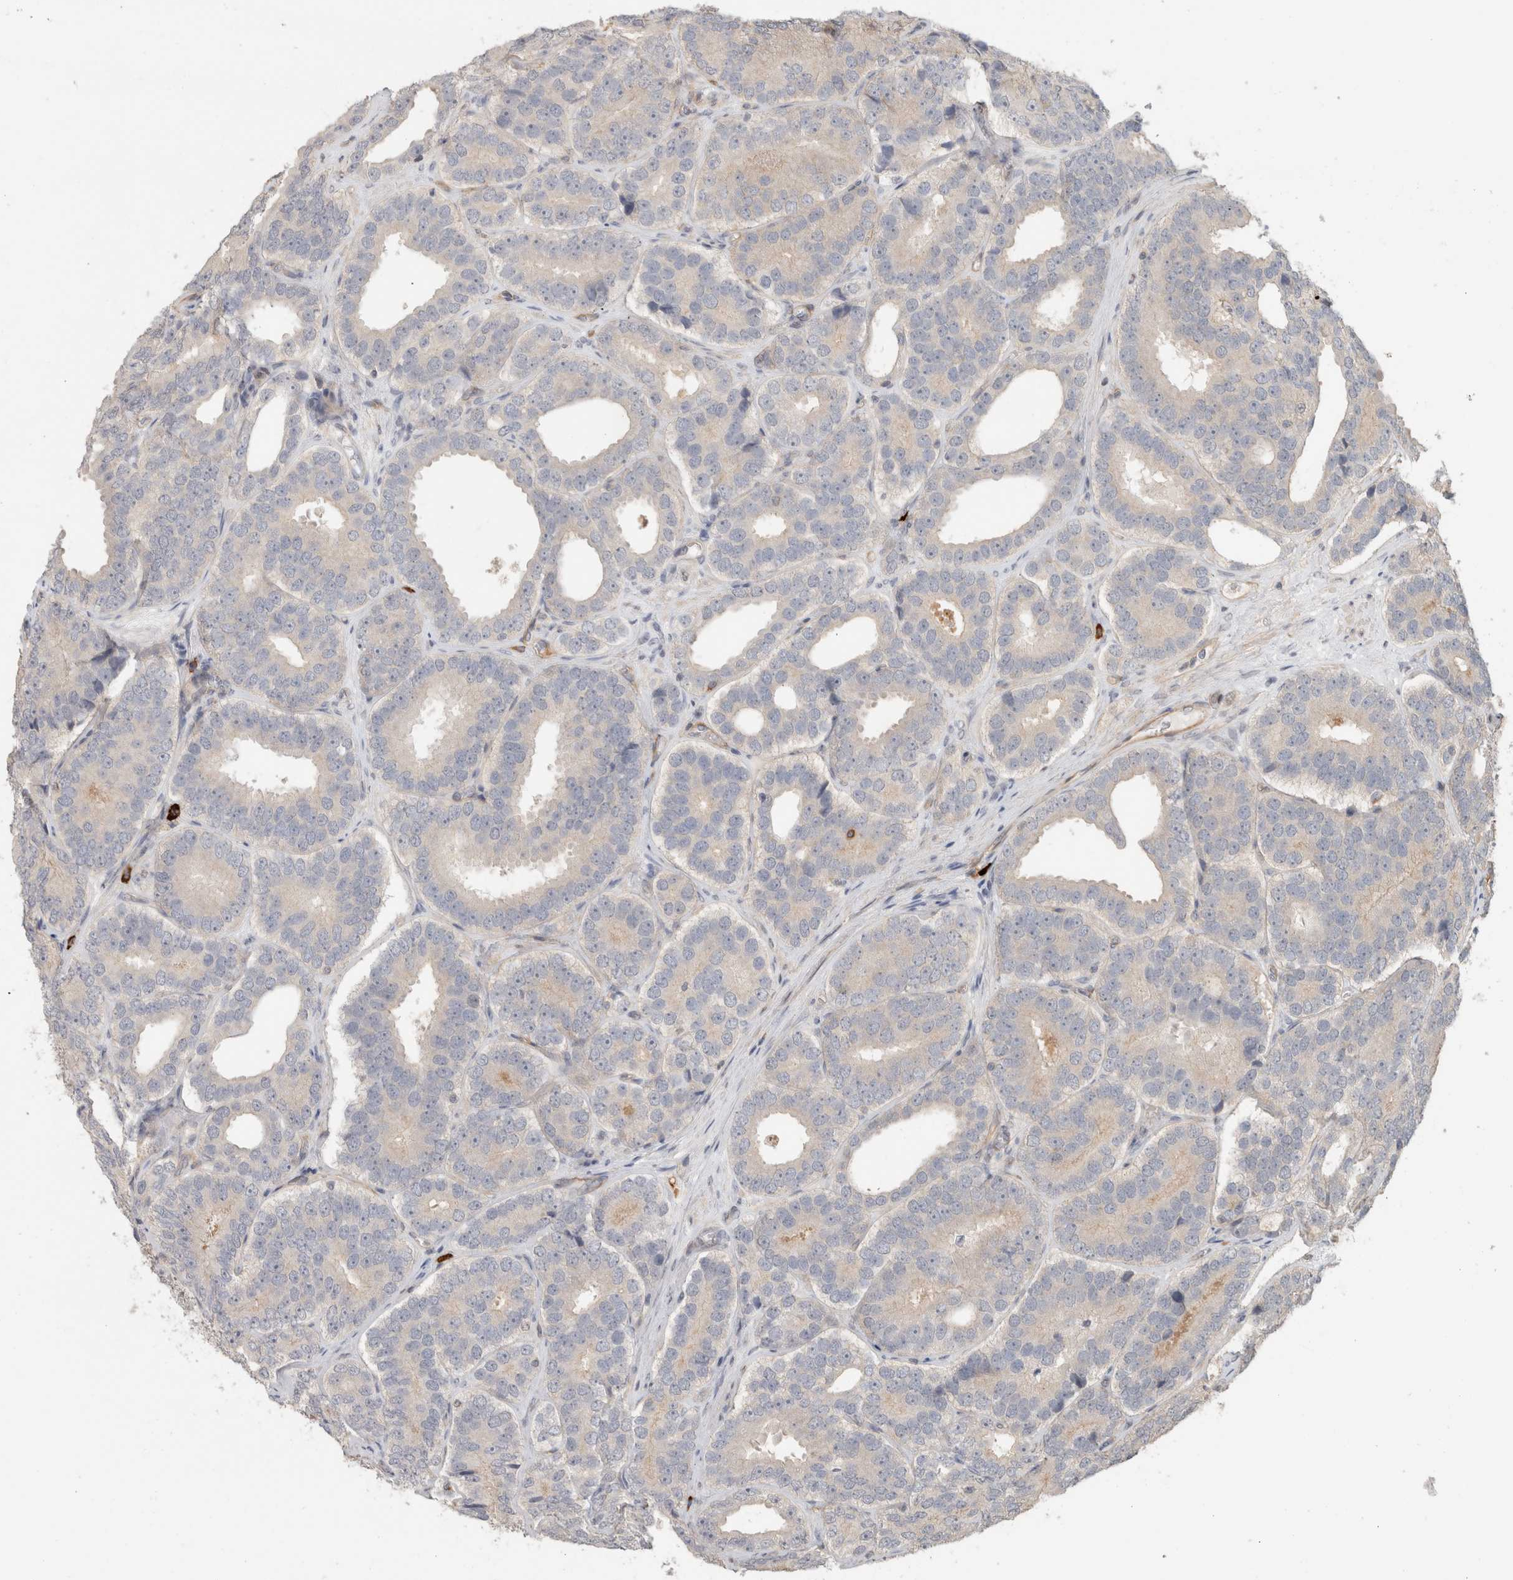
{"staining": {"intensity": "negative", "quantity": "none", "location": "none"}, "tissue": "prostate cancer", "cell_type": "Tumor cells", "image_type": "cancer", "snomed": [{"axis": "morphology", "description": "Adenocarcinoma, High grade"}, {"axis": "topography", "description": "Prostate"}], "caption": "The histopathology image reveals no significant staining in tumor cells of prostate cancer (high-grade adenocarcinoma).", "gene": "HSPG2", "patient": {"sex": "male", "age": 56}}